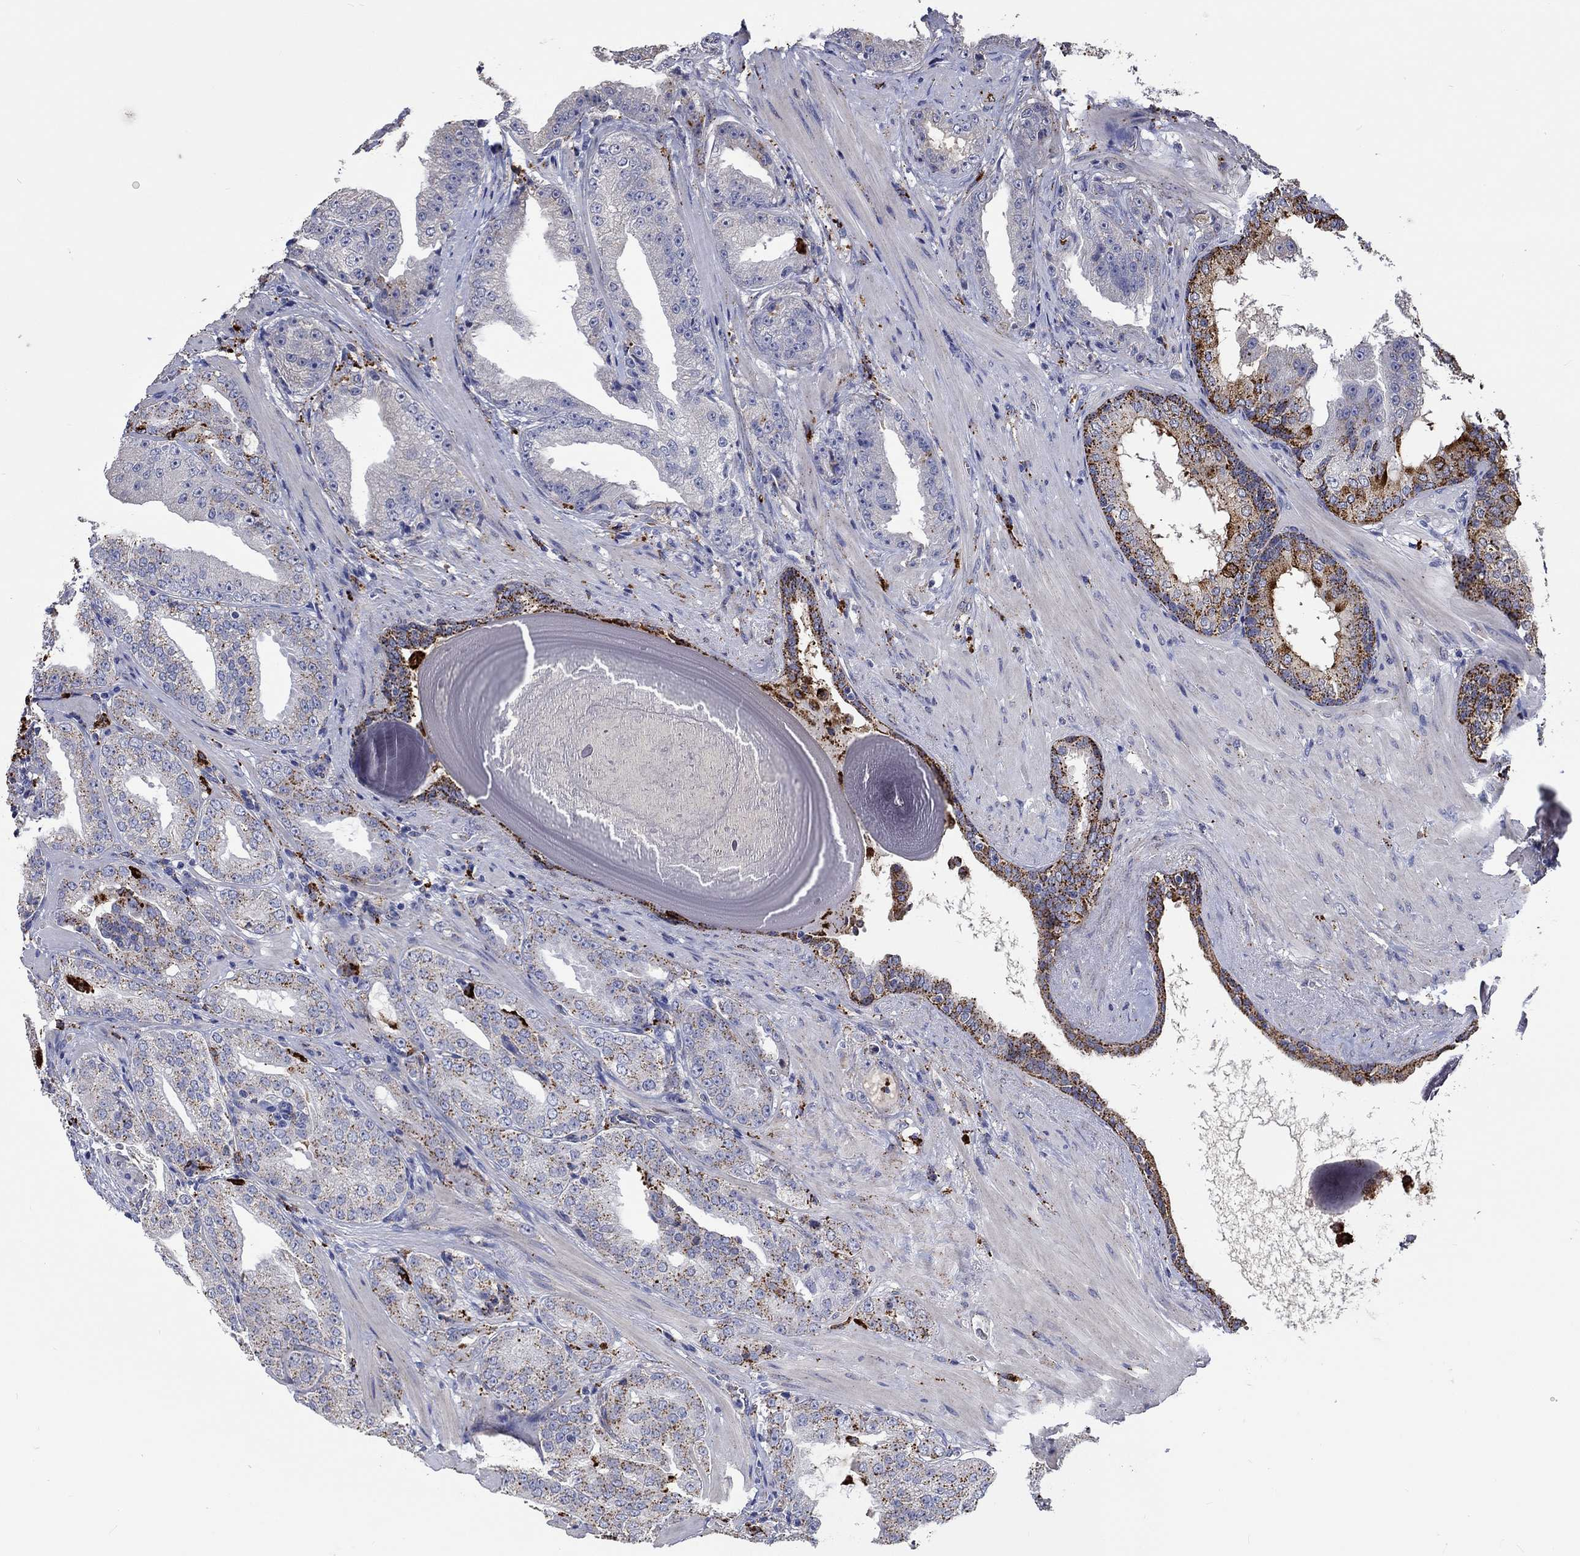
{"staining": {"intensity": "moderate", "quantity": "25%-75%", "location": "cytoplasmic/membranous"}, "tissue": "prostate cancer", "cell_type": "Tumor cells", "image_type": "cancer", "snomed": [{"axis": "morphology", "description": "Adenocarcinoma, Low grade"}, {"axis": "topography", "description": "Prostate"}], "caption": "A brown stain highlights moderate cytoplasmic/membranous positivity of a protein in prostate cancer (low-grade adenocarcinoma) tumor cells.", "gene": "CTSB", "patient": {"sex": "male", "age": 62}}